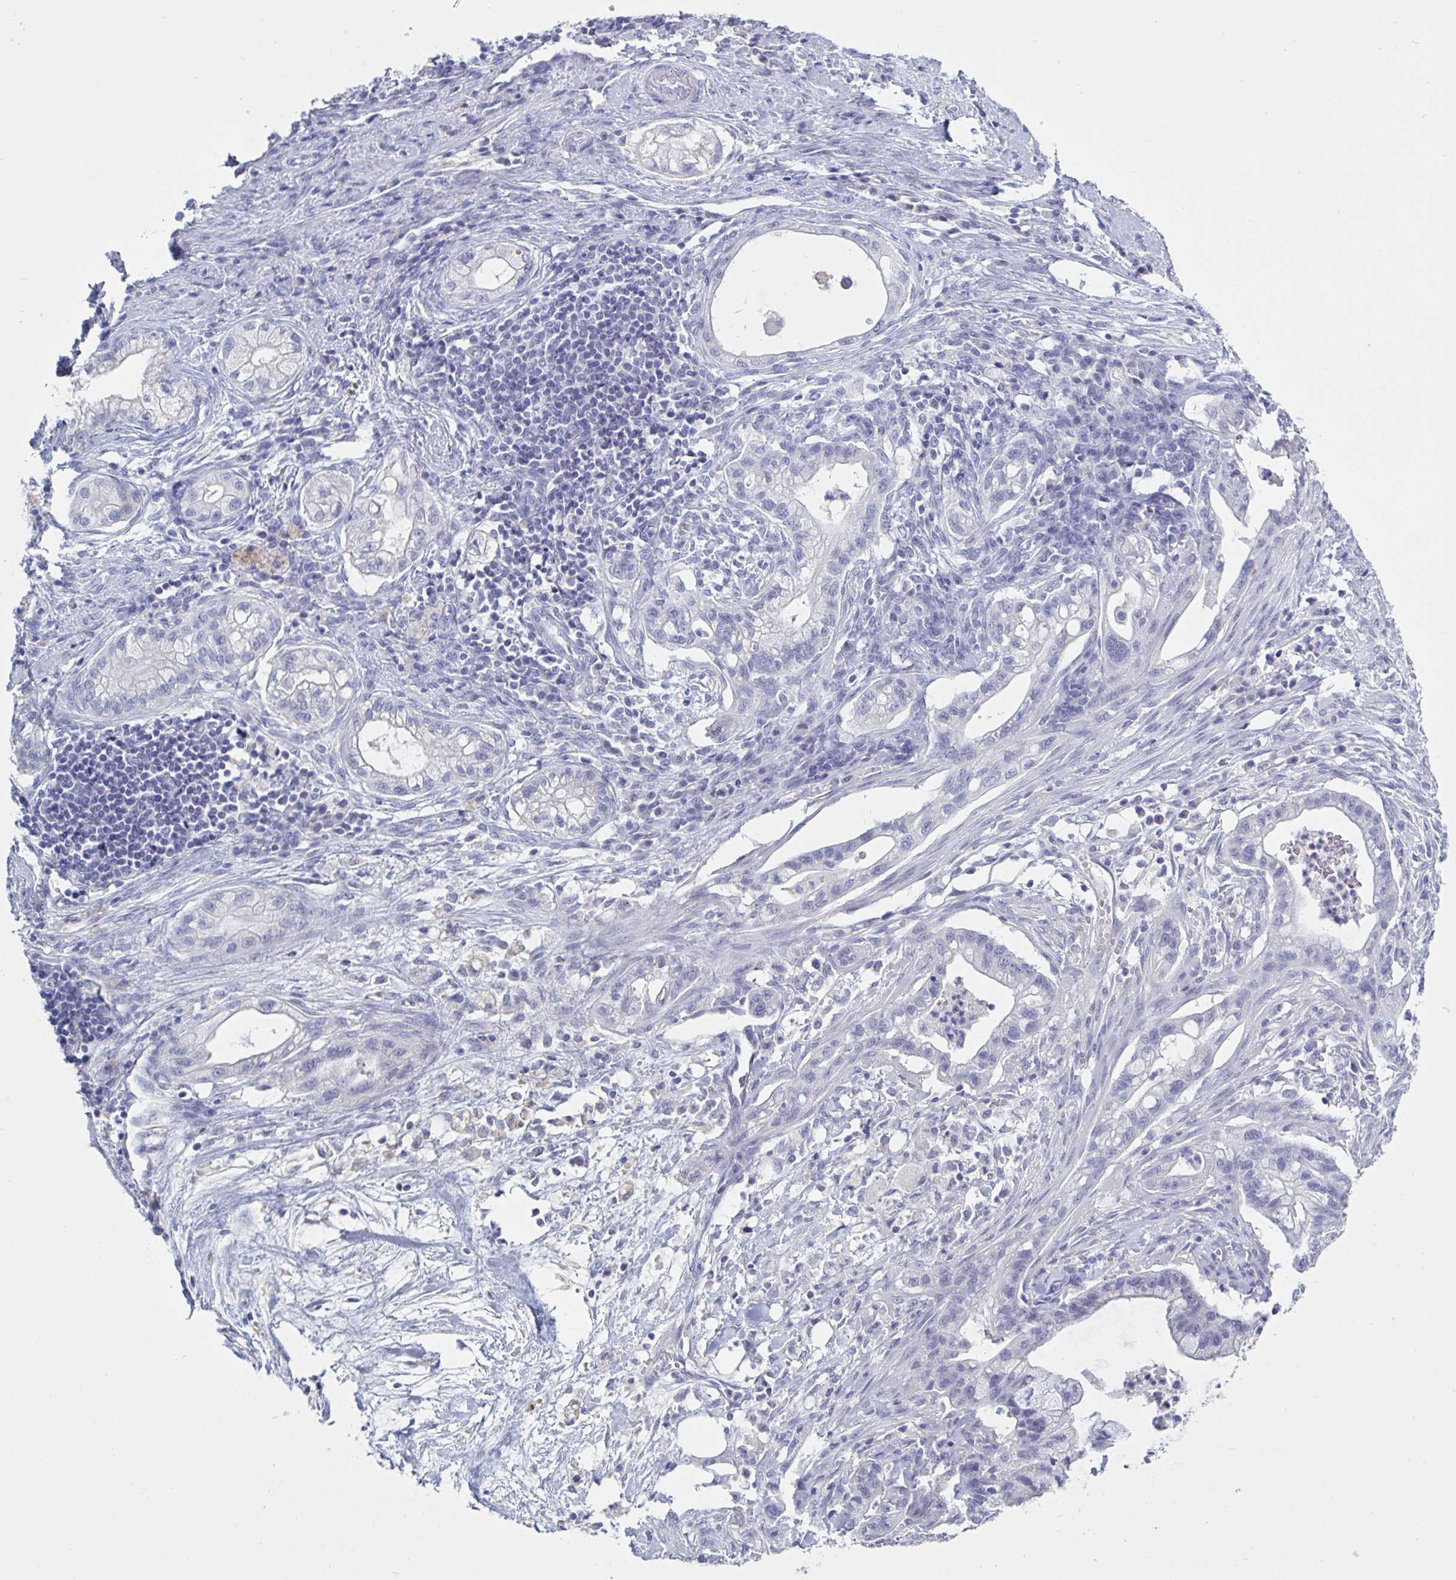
{"staining": {"intensity": "negative", "quantity": "none", "location": "none"}, "tissue": "pancreatic cancer", "cell_type": "Tumor cells", "image_type": "cancer", "snomed": [{"axis": "morphology", "description": "Adenocarcinoma, NOS"}, {"axis": "topography", "description": "Pancreas"}], "caption": "Immunohistochemistry (IHC) image of neoplastic tissue: pancreatic adenocarcinoma stained with DAB shows no significant protein expression in tumor cells. (Stains: DAB (3,3'-diaminobenzidine) IHC with hematoxylin counter stain, Microscopy: brightfield microscopy at high magnification).", "gene": "NDUFC2", "patient": {"sex": "male", "age": 44}}